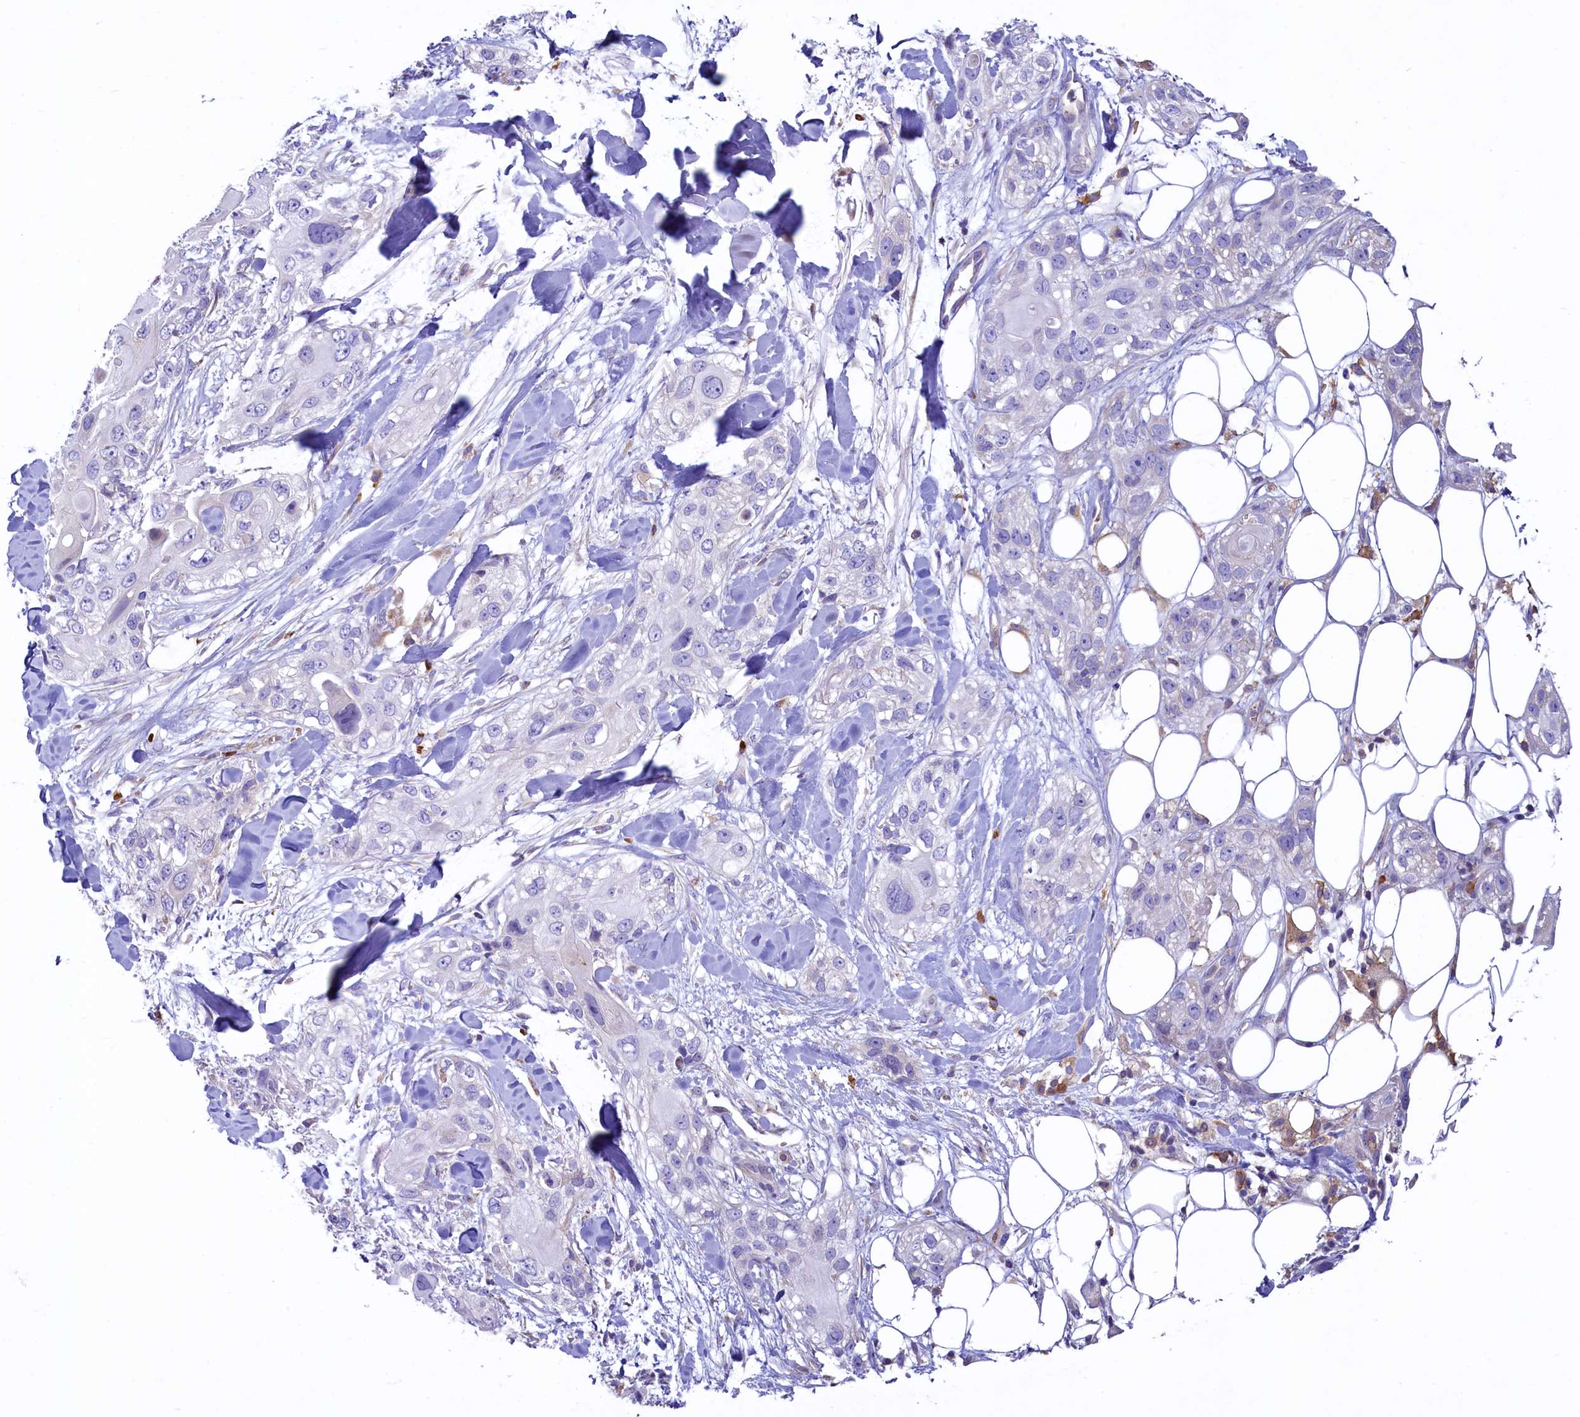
{"staining": {"intensity": "negative", "quantity": "none", "location": "none"}, "tissue": "skin cancer", "cell_type": "Tumor cells", "image_type": "cancer", "snomed": [{"axis": "morphology", "description": "Normal tissue, NOS"}, {"axis": "morphology", "description": "Squamous cell carcinoma, NOS"}, {"axis": "topography", "description": "Skin"}], "caption": "Tumor cells show no significant expression in skin cancer (squamous cell carcinoma).", "gene": "HPS6", "patient": {"sex": "male", "age": 72}}